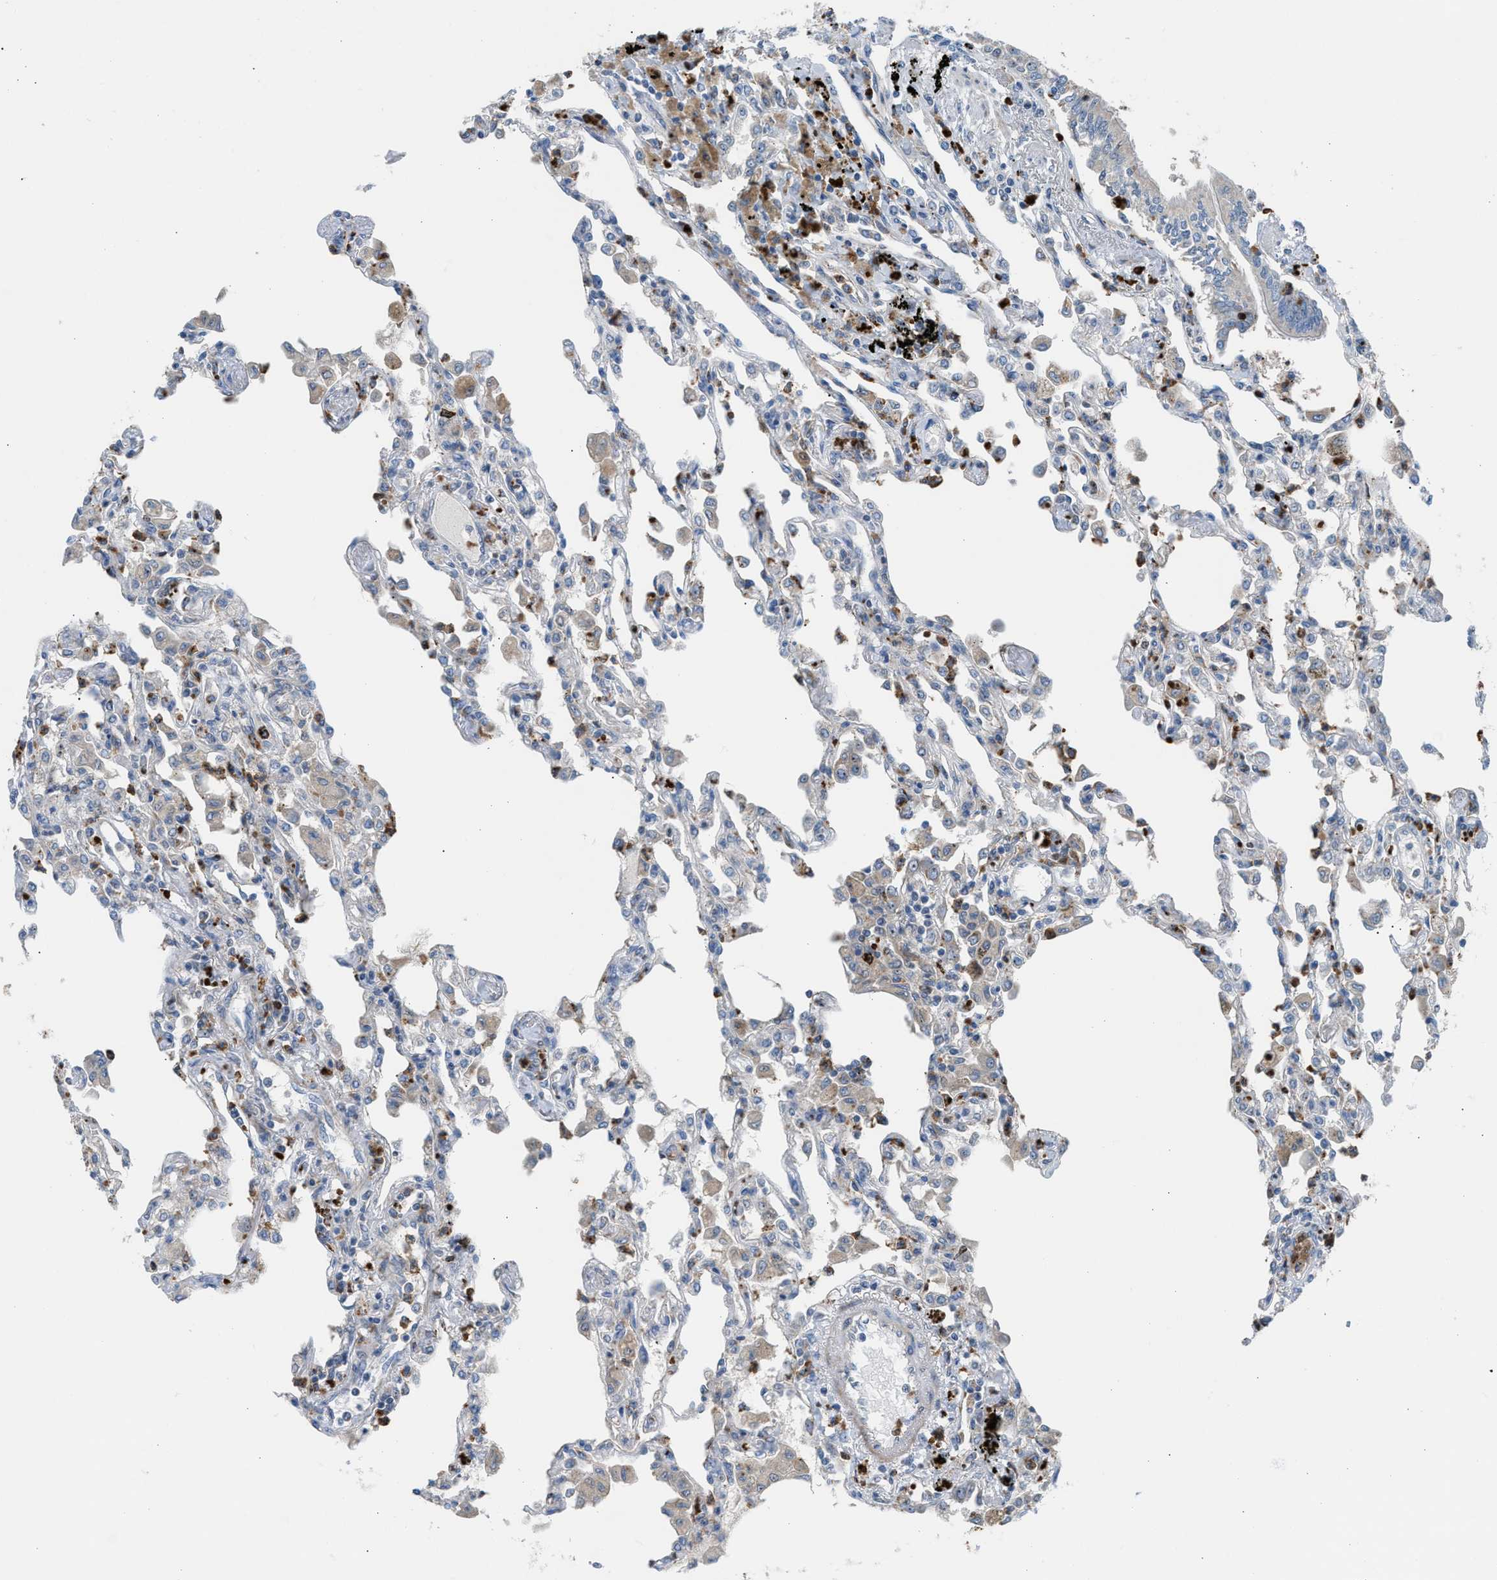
{"staining": {"intensity": "moderate", "quantity": "<25%", "location": "cytoplasmic/membranous"}, "tissue": "lung", "cell_type": "Alveolar cells", "image_type": "normal", "snomed": [{"axis": "morphology", "description": "Normal tissue, NOS"}, {"axis": "topography", "description": "Bronchus"}, {"axis": "topography", "description": "Lung"}], "caption": "Immunohistochemical staining of unremarkable lung demonstrates low levels of moderate cytoplasmic/membranous staining in about <25% of alveolar cells. The staining was performed using DAB to visualize the protein expression in brown, while the nuclei were stained in blue with hematoxylin (Magnification: 20x).", "gene": "TPH1", "patient": {"sex": "female", "age": 49}}